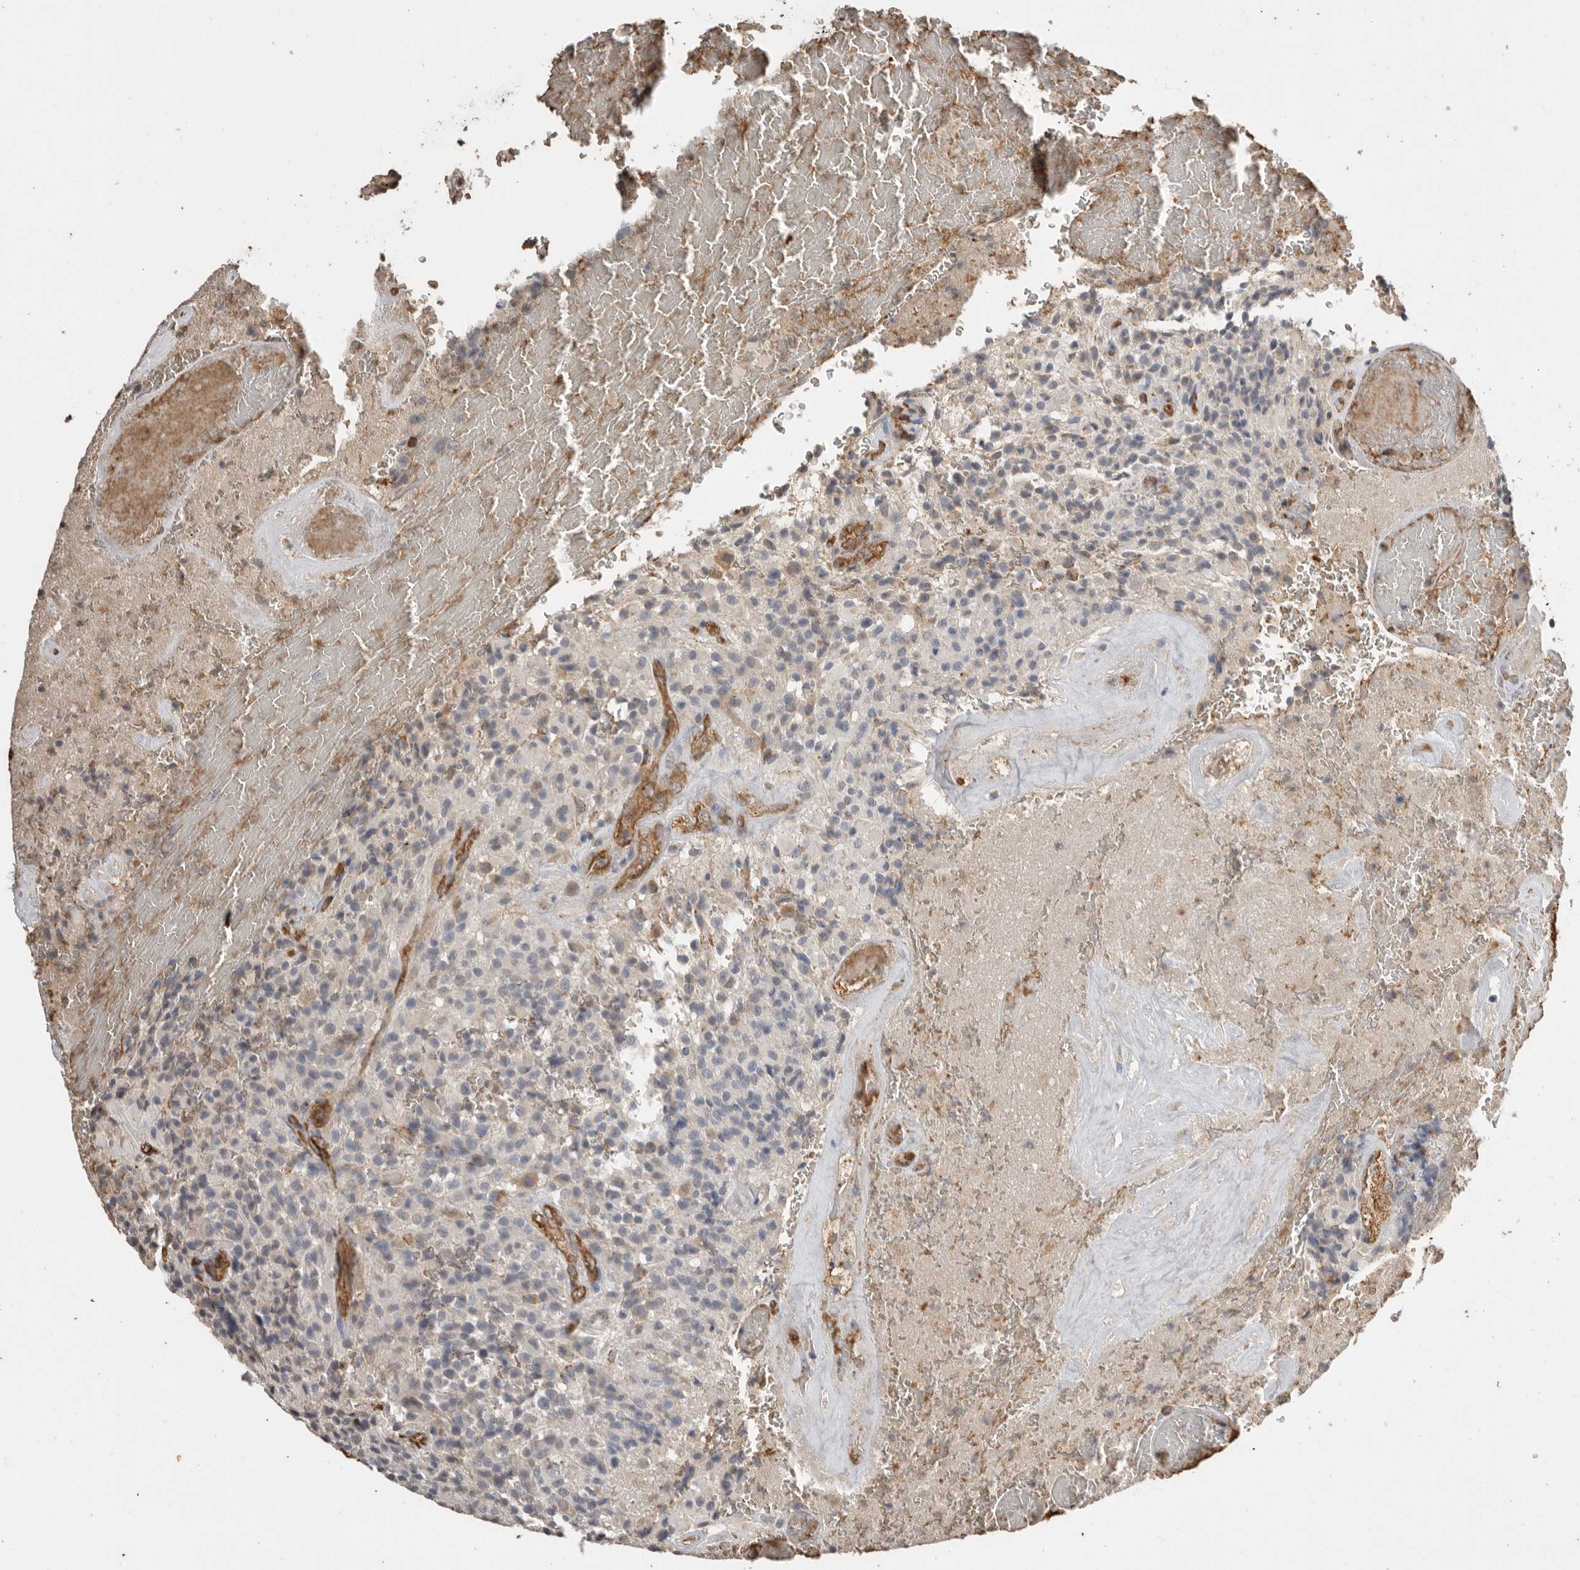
{"staining": {"intensity": "negative", "quantity": "none", "location": "none"}, "tissue": "glioma", "cell_type": "Tumor cells", "image_type": "cancer", "snomed": [{"axis": "morphology", "description": "Glioma, malignant, High grade"}, {"axis": "topography", "description": "Brain"}], "caption": "A micrograph of glioma stained for a protein demonstrates no brown staining in tumor cells.", "gene": "IL27", "patient": {"sex": "male", "age": 71}}